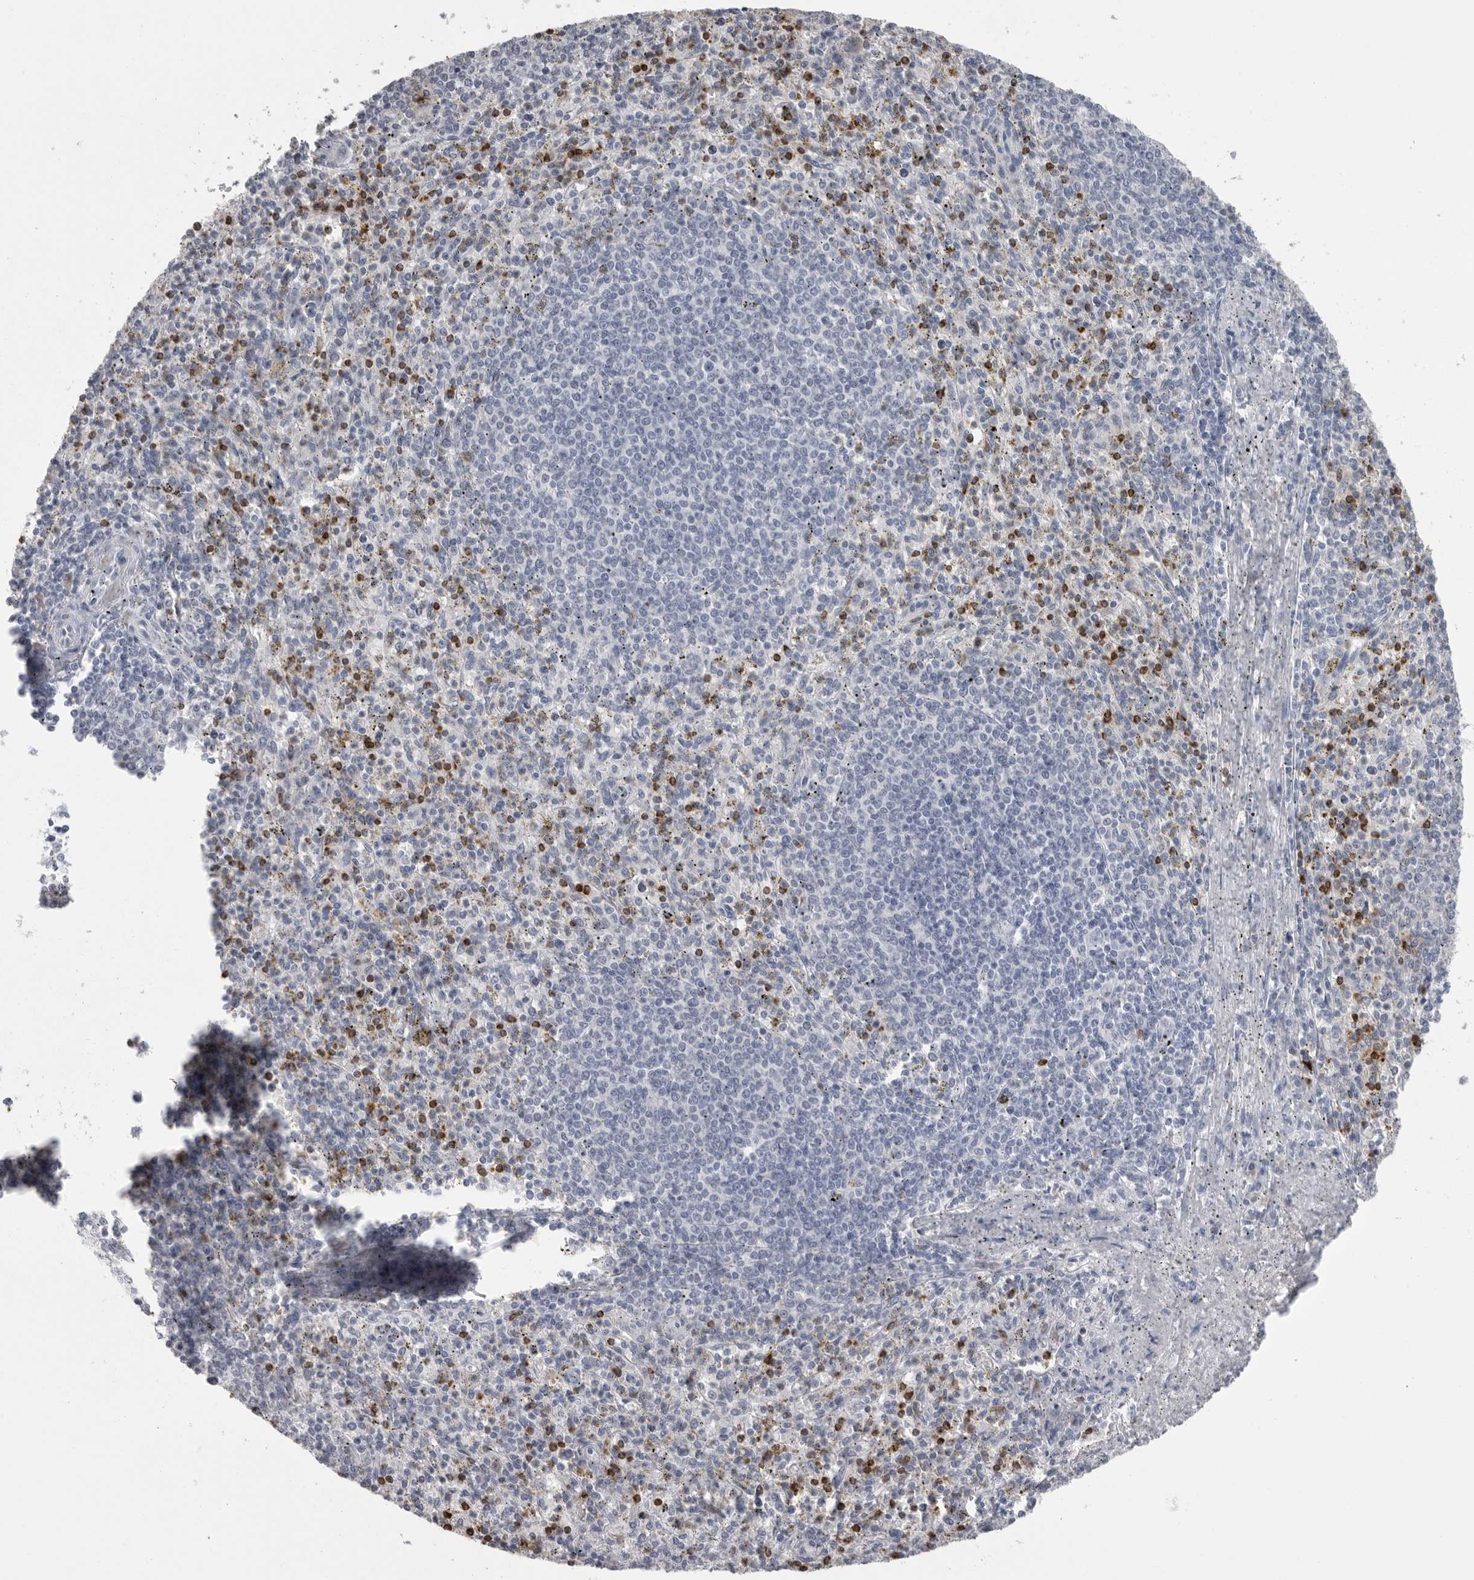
{"staining": {"intensity": "moderate", "quantity": "<25%", "location": "cytoplasmic/membranous"}, "tissue": "spleen", "cell_type": "Cells in red pulp", "image_type": "normal", "snomed": [{"axis": "morphology", "description": "Normal tissue, NOS"}, {"axis": "topography", "description": "Spleen"}], "caption": "Immunohistochemical staining of normal spleen reveals moderate cytoplasmic/membranous protein staining in about <25% of cells in red pulp. The staining is performed using DAB brown chromogen to label protein expression. The nuclei are counter-stained blue using hematoxylin.", "gene": "GNLY", "patient": {"sex": "male", "age": 72}}